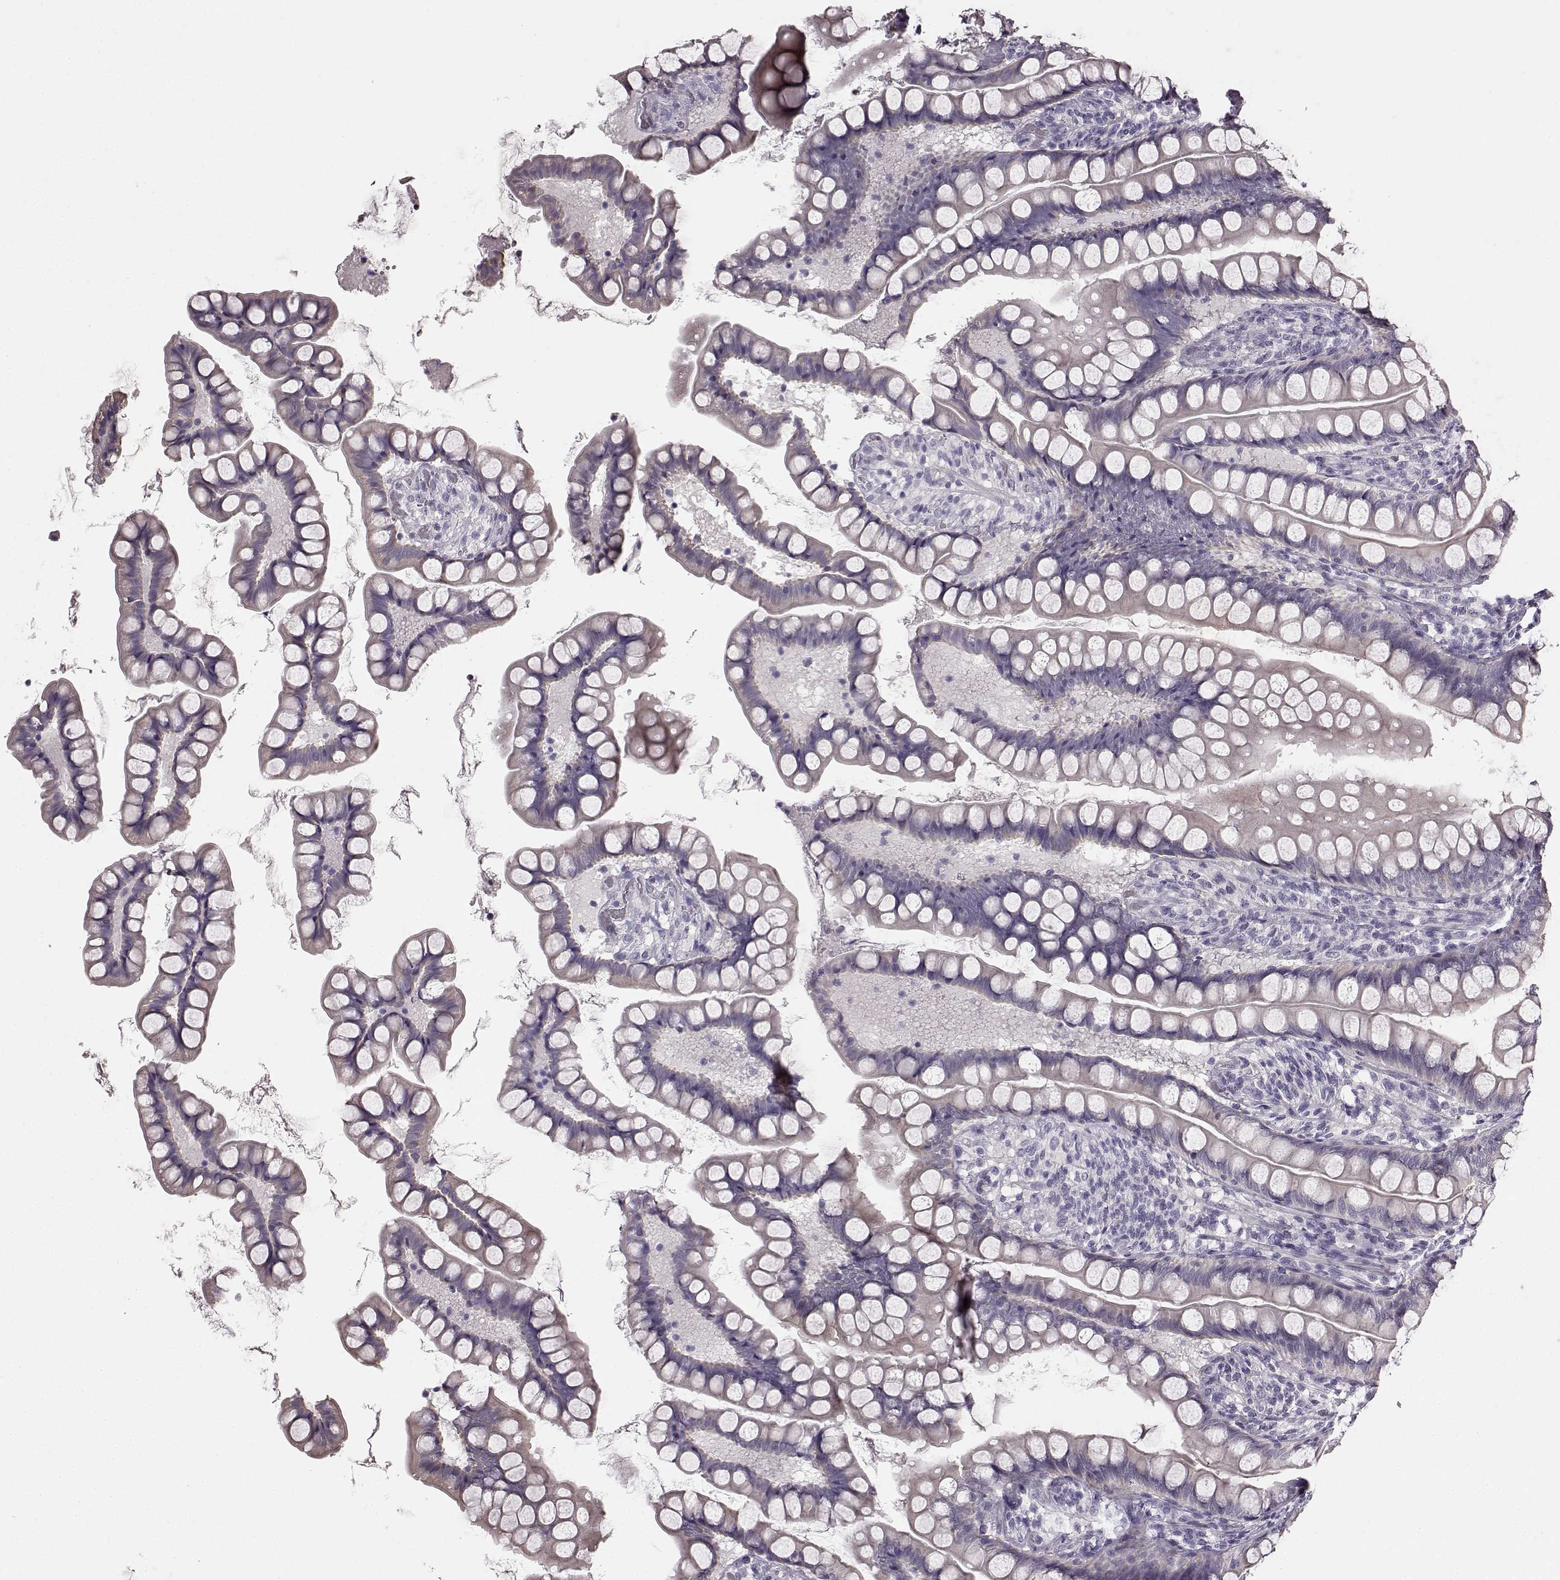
{"staining": {"intensity": "negative", "quantity": "none", "location": "none"}, "tissue": "small intestine", "cell_type": "Glandular cells", "image_type": "normal", "snomed": [{"axis": "morphology", "description": "Normal tissue, NOS"}, {"axis": "topography", "description": "Small intestine"}], "caption": "IHC image of benign small intestine: small intestine stained with DAB (3,3'-diaminobenzidine) shows no significant protein expression in glandular cells. (DAB immunohistochemistry (IHC), high magnification).", "gene": "KRT81", "patient": {"sex": "male", "age": 70}}